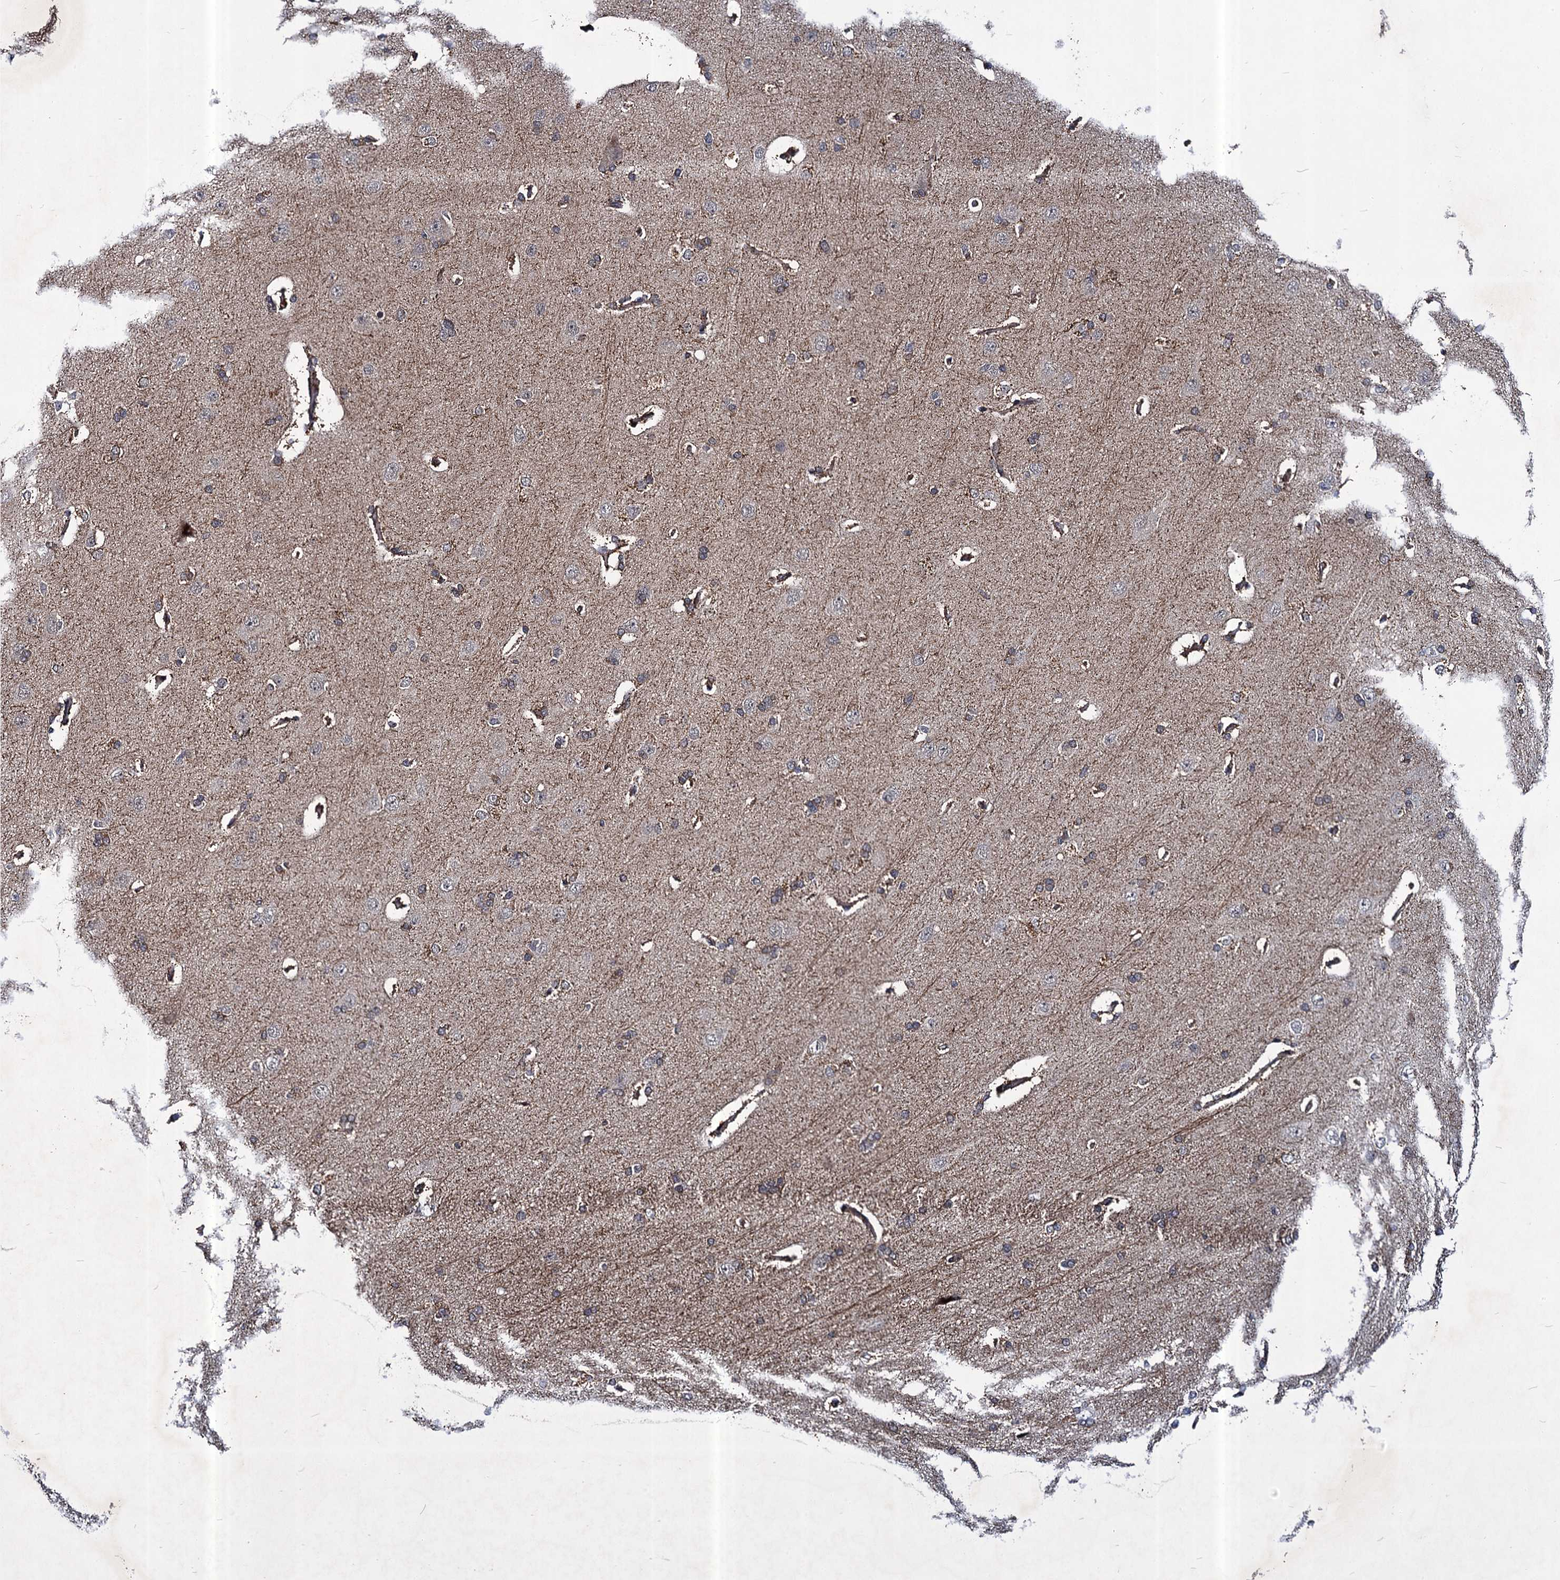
{"staining": {"intensity": "strong", "quantity": "25%-75%", "location": "cytoplasmic/membranous"}, "tissue": "cerebral cortex", "cell_type": "Endothelial cells", "image_type": "normal", "snomed": [{"axis": "morphology", "description": "Normal tissue, NOS"}, {"axis": "topography", "description": "Cerebral cortex"}], "caption": "Immunohistochemical staining of unremarkable human cerebral cortex displays 25%-75% levels of strong cytoplasmic/membranous protein expression in about 25%-75% of endothelial cells. (Stains: DAB (3,3'-diaminobenzidine) in brown, nuclei in blue, Microscopy: brightfield microscopy at high magnification).", "gene": "ABLIM1", "patient": {"sex": "male", "age": 62}}